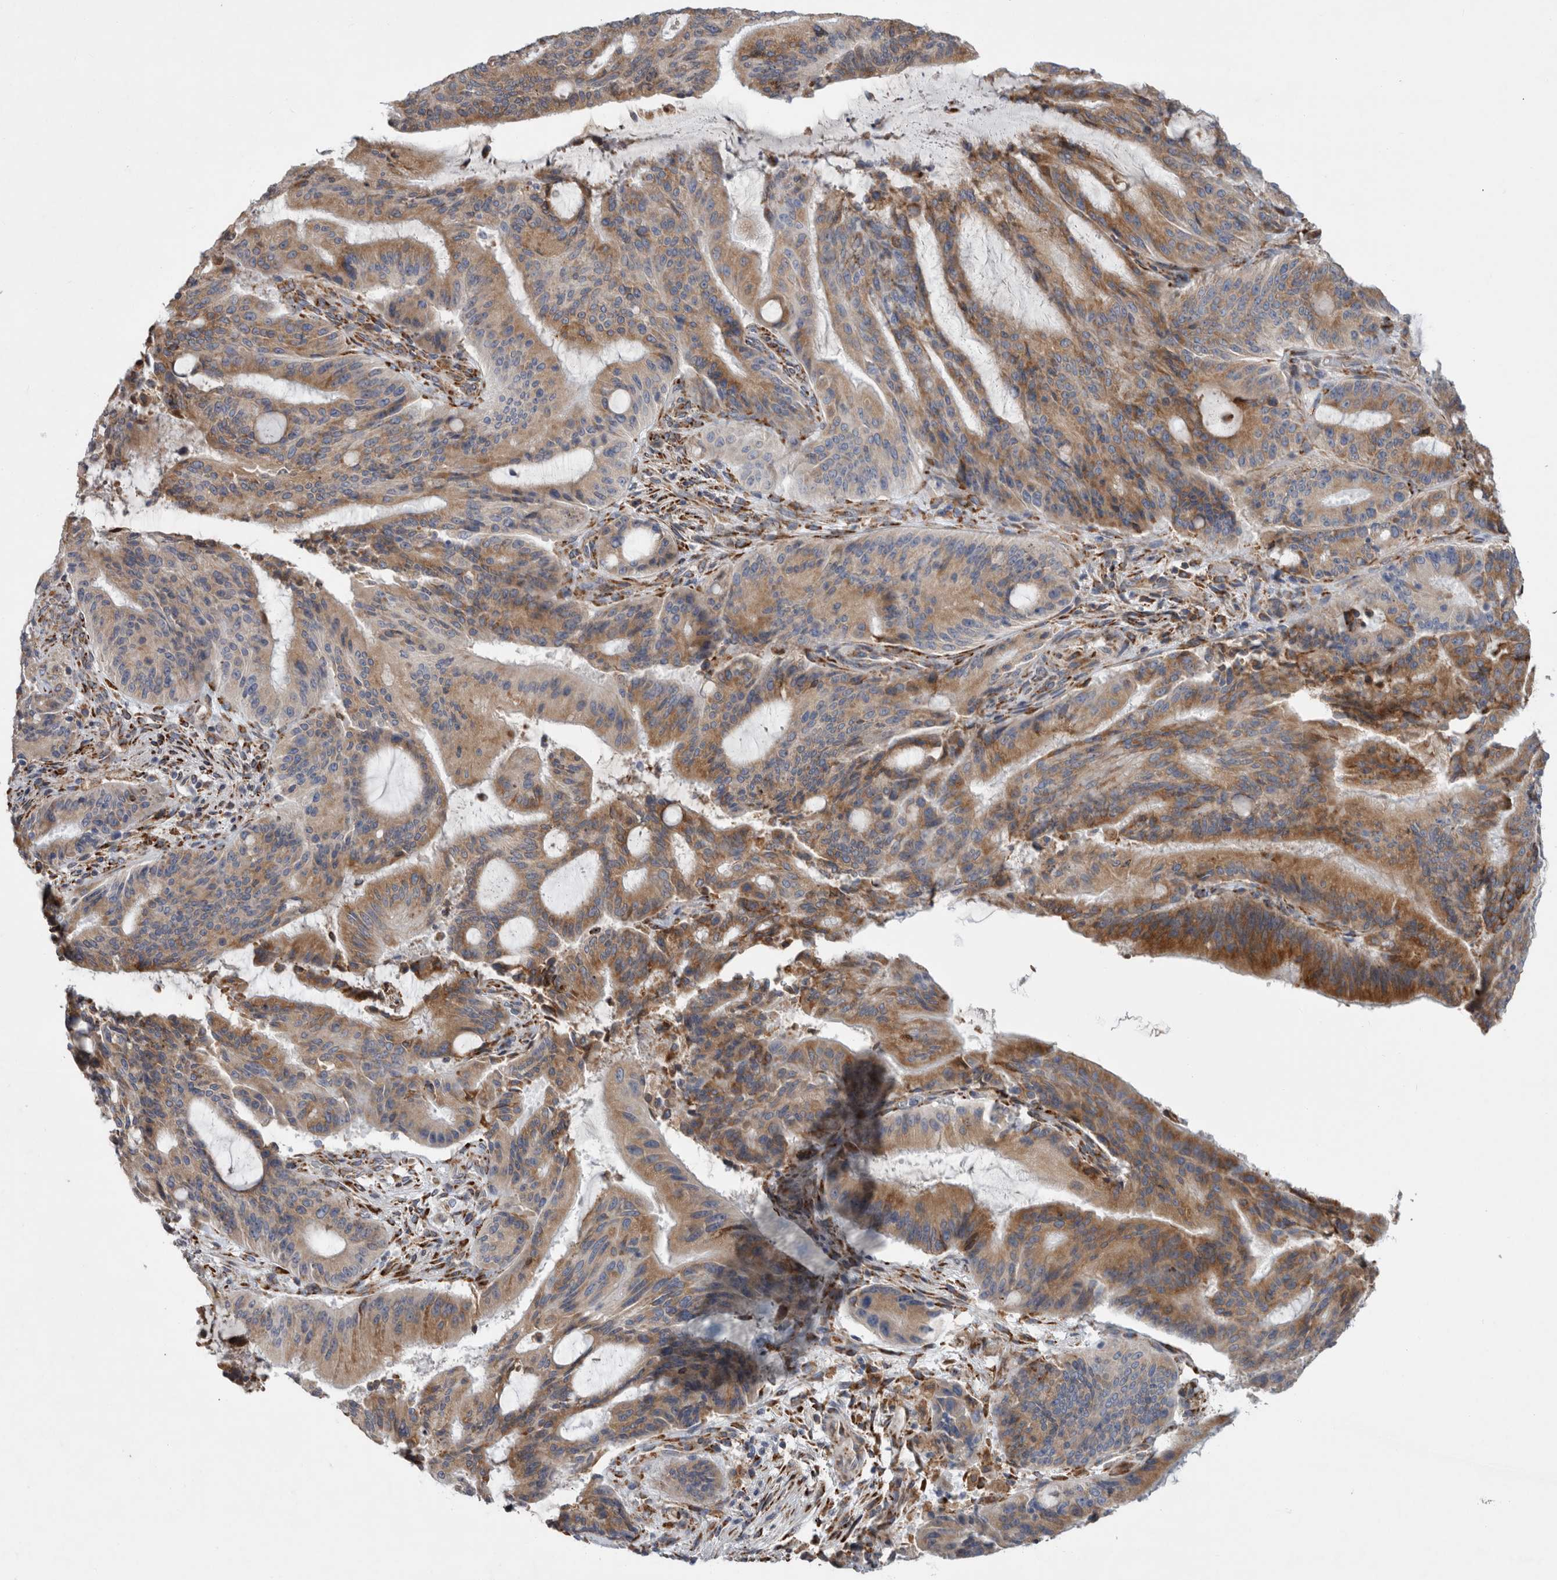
{"staining": {"intensity": "moderate", "quantity": ">75%", "location": "cytoplasmic/membranous"}, "tissue": "liver cancer", "cell_type": "Tumor cells", "image_type": "cancer", "snomed": [{"axis": "morphology", "description": "Normal tissue, NOS"}, {"axis": "morphology", "description": "Cholangiocarcinoma"}, {"axis": "topography", "description": "Liver"}, {"axis": "topography", "description": "Peripheral nerve tissue"}], "caption": "A brown stain shows moderate cytoplasmic/membranous staining of a protein in liver cancer tumor cells.", "gene": "GANAB", "patient": {"sex": "female", "age": 73}}